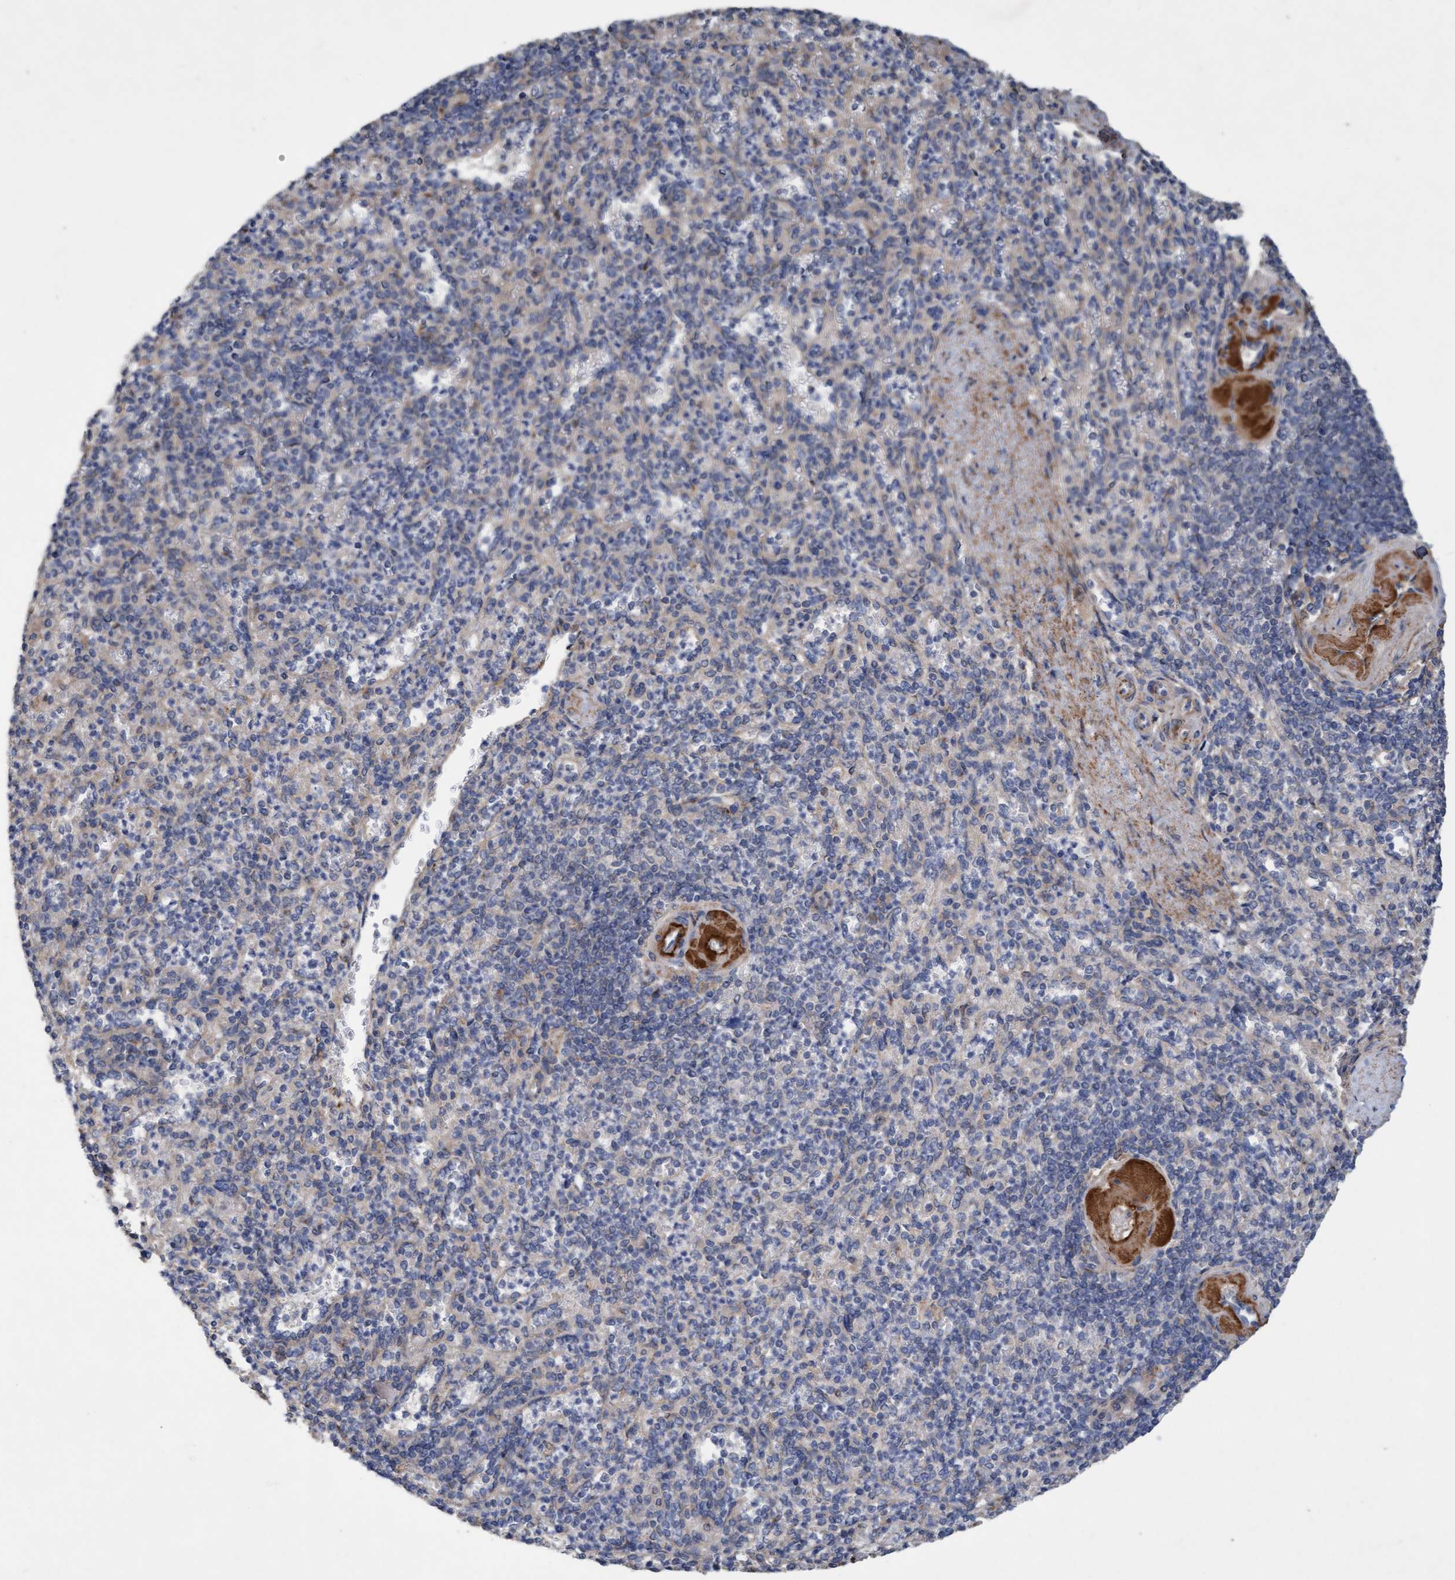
{"staining": {"intensity": "negative", "quantity": "none", "location": "none"}, "tissue": "spleen", "cell_type": "Cells in red pulp", "image_type": "normal", "snomed": [{"axis": "morphology", "description": "Normal tissue, NOS"}, {"axis": "topography", "description": "Spleen"}], "caption": "IHC of normal human spleen displays no staining in cells in red pulp. (DAB IHC visualized using brightfield microscopy, high magnification).", "gene": "DDHD2", "patient": {"sex": "female", "age": 74}}